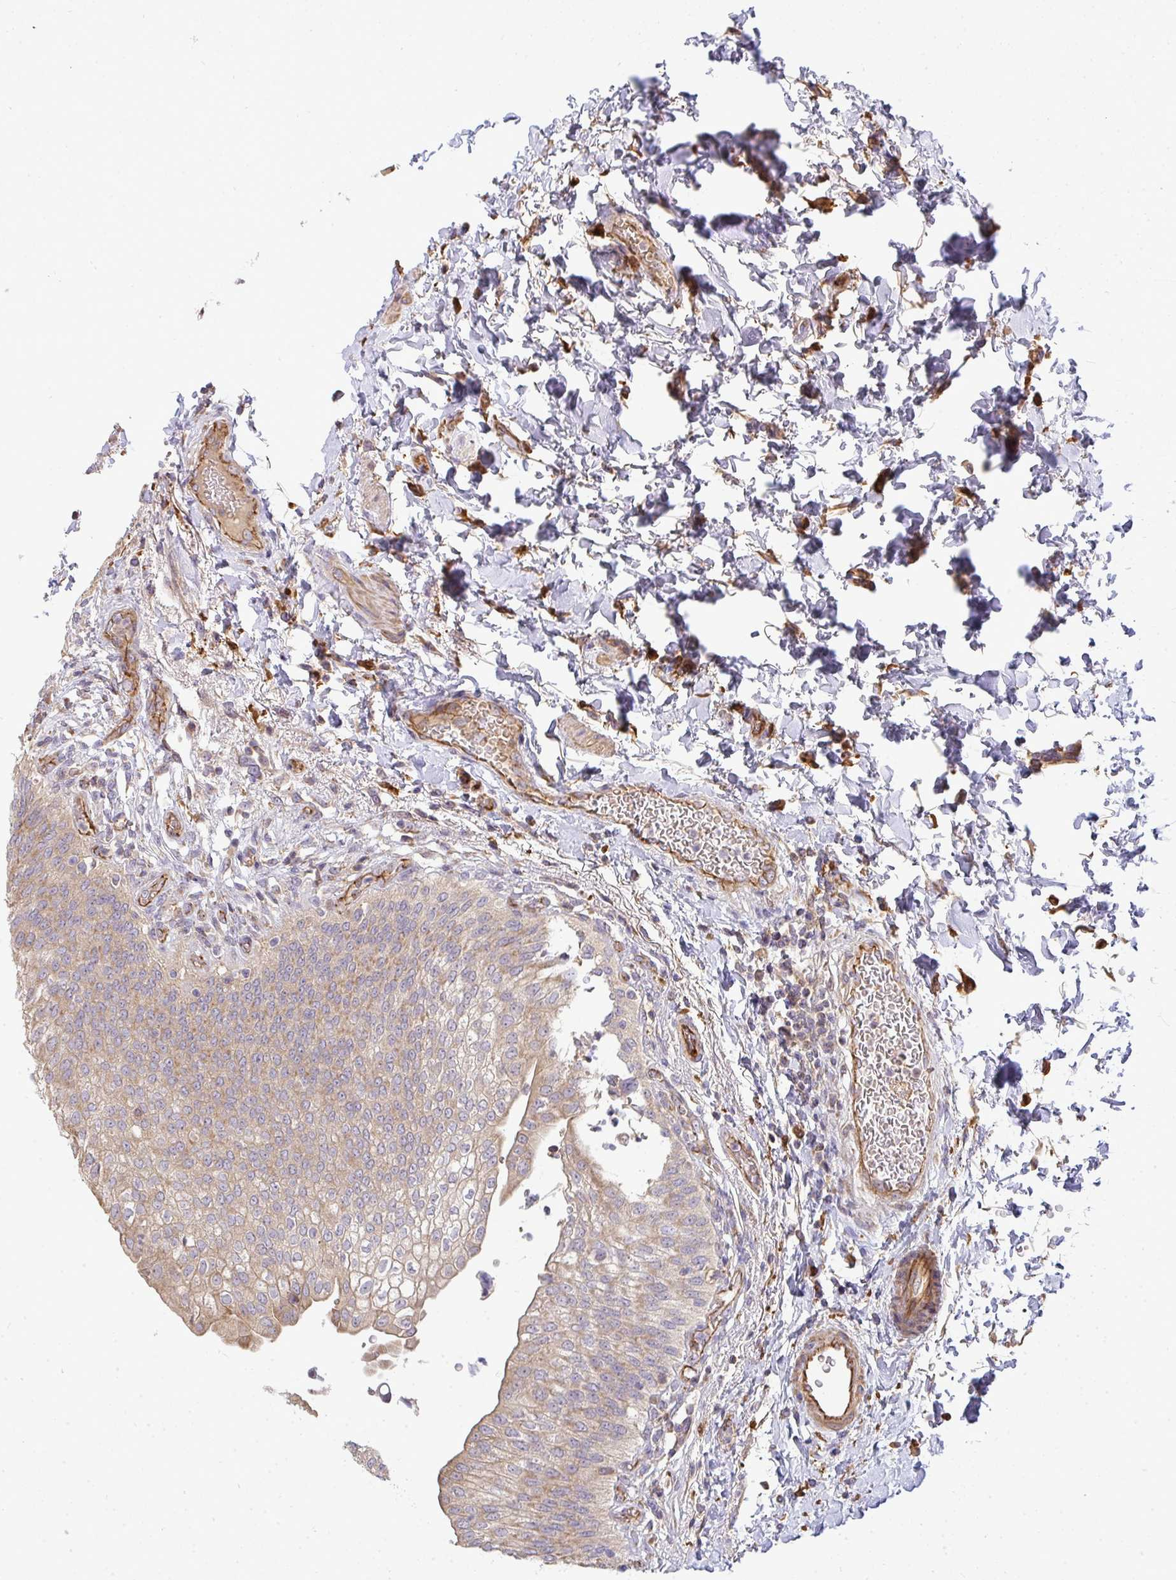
{"staining": {"intensity": "weak", "quantity": ">75%", "location": "cytoplasmic/membranous"}, "tissue": "urinary bladder", "cell_type": "Urothelial cells", "image_type": "normal", "snomed": [{"axis": "morphology", "description": "Normal tissue, NOS"}, {"axis": "topography", "description": "Urinary bladder"}, {"axis": "topography", "description": "Peripheral nerve tissue"}], "caption": "Weak cytoplasmic/membranous protein expression is present in about >75% of urothelial cells in urinary bladder.", "gene": "B4GALT6", "patient": {"sex": "female", "age": 60}}